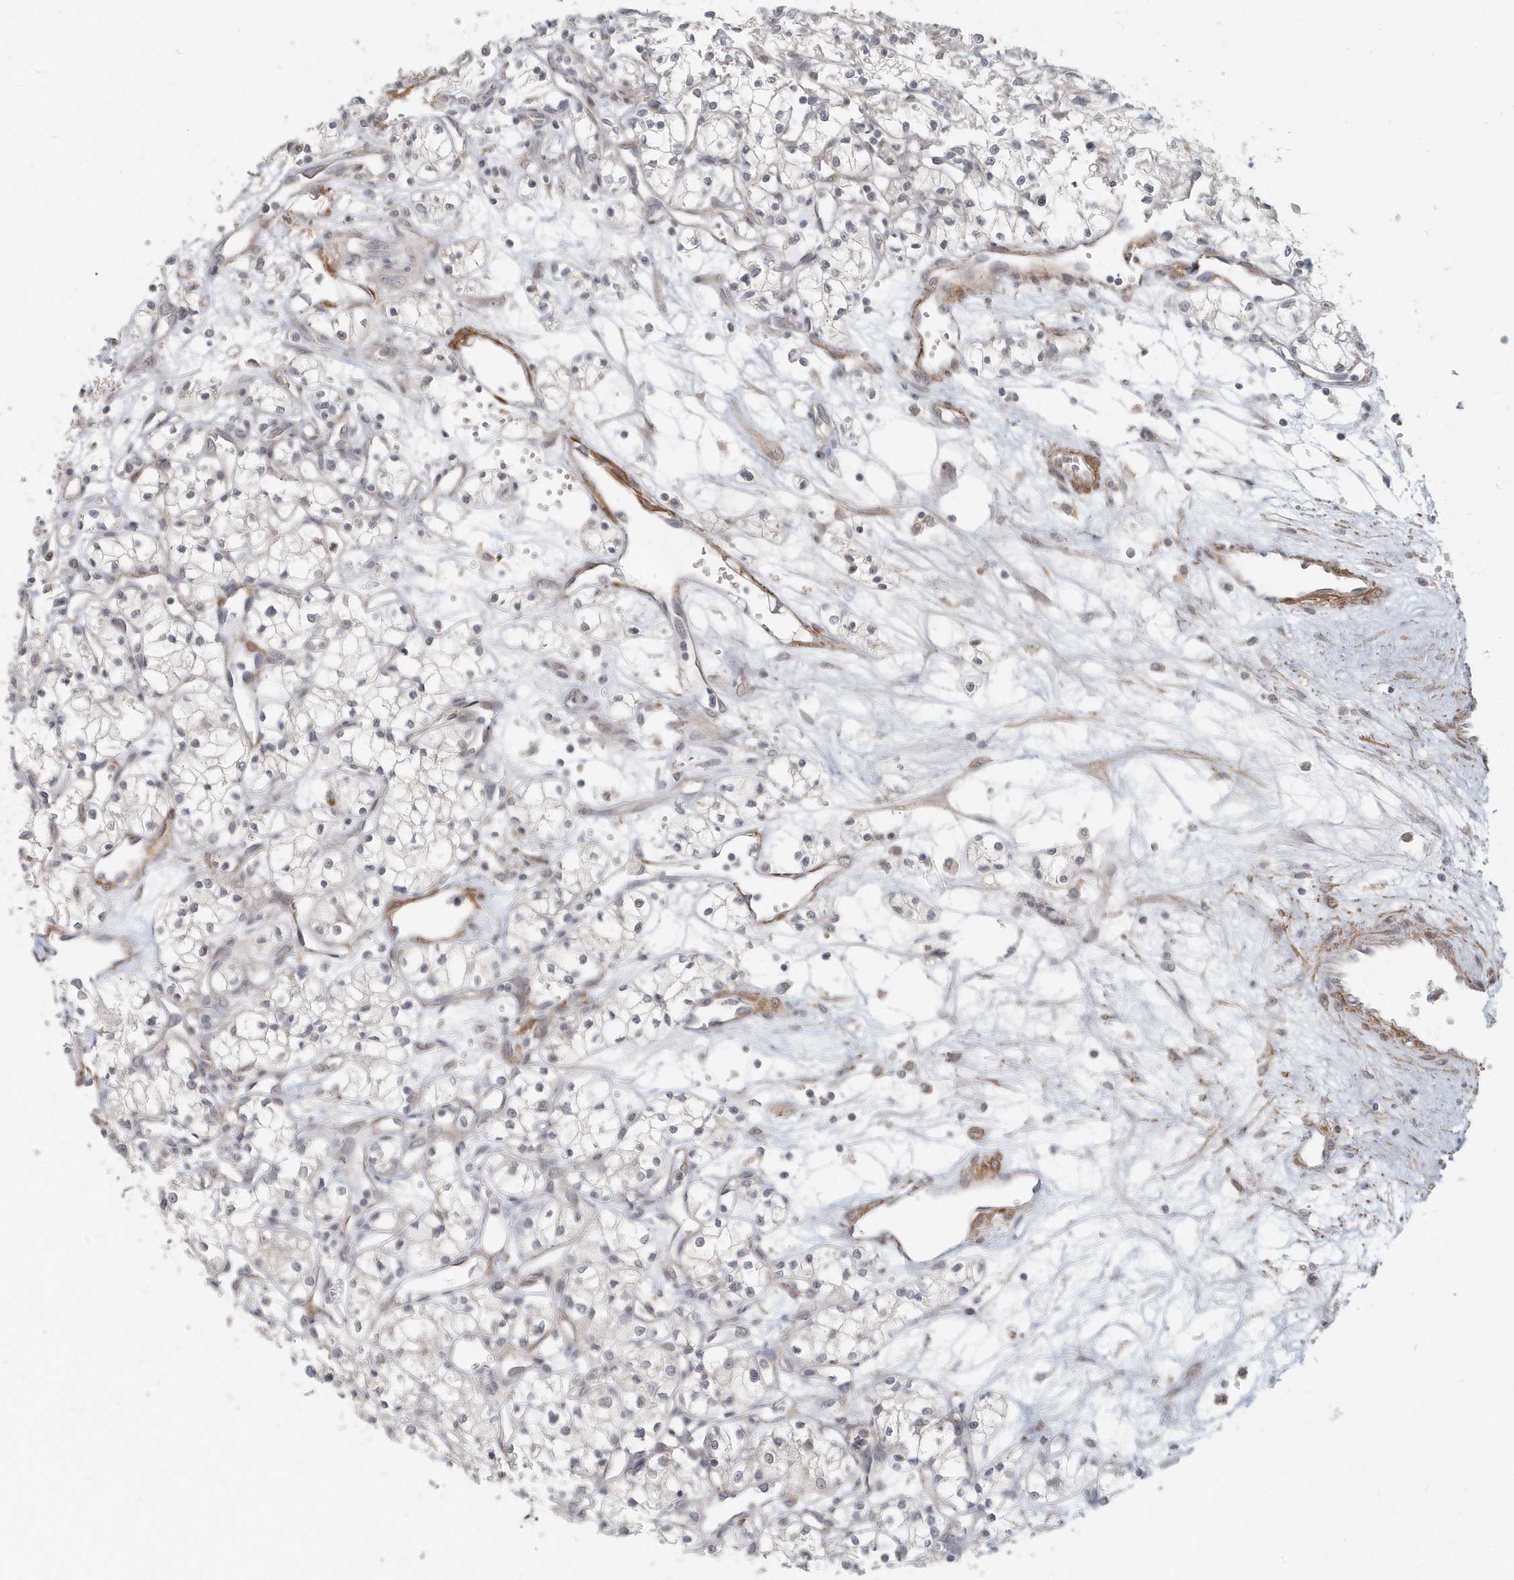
{"staining": {"intensity": "negative", "quantity": "none", "location": "none"}, "tissue": "renal cancer", "cell_type": "Tumor cells", "image_type": "cancer", "snomed": [{"axis": "morphology", "description": "Adenocarcinoma, NOS"}, {"axis": "topography", "description": "Kidney"}], "caption": "This is an IHC micrograph of human adenocarcinoma (renal). There is no staining in tumor cells.", "gene": "NAPB", "patient": {"sex": "male", "age": 59}}